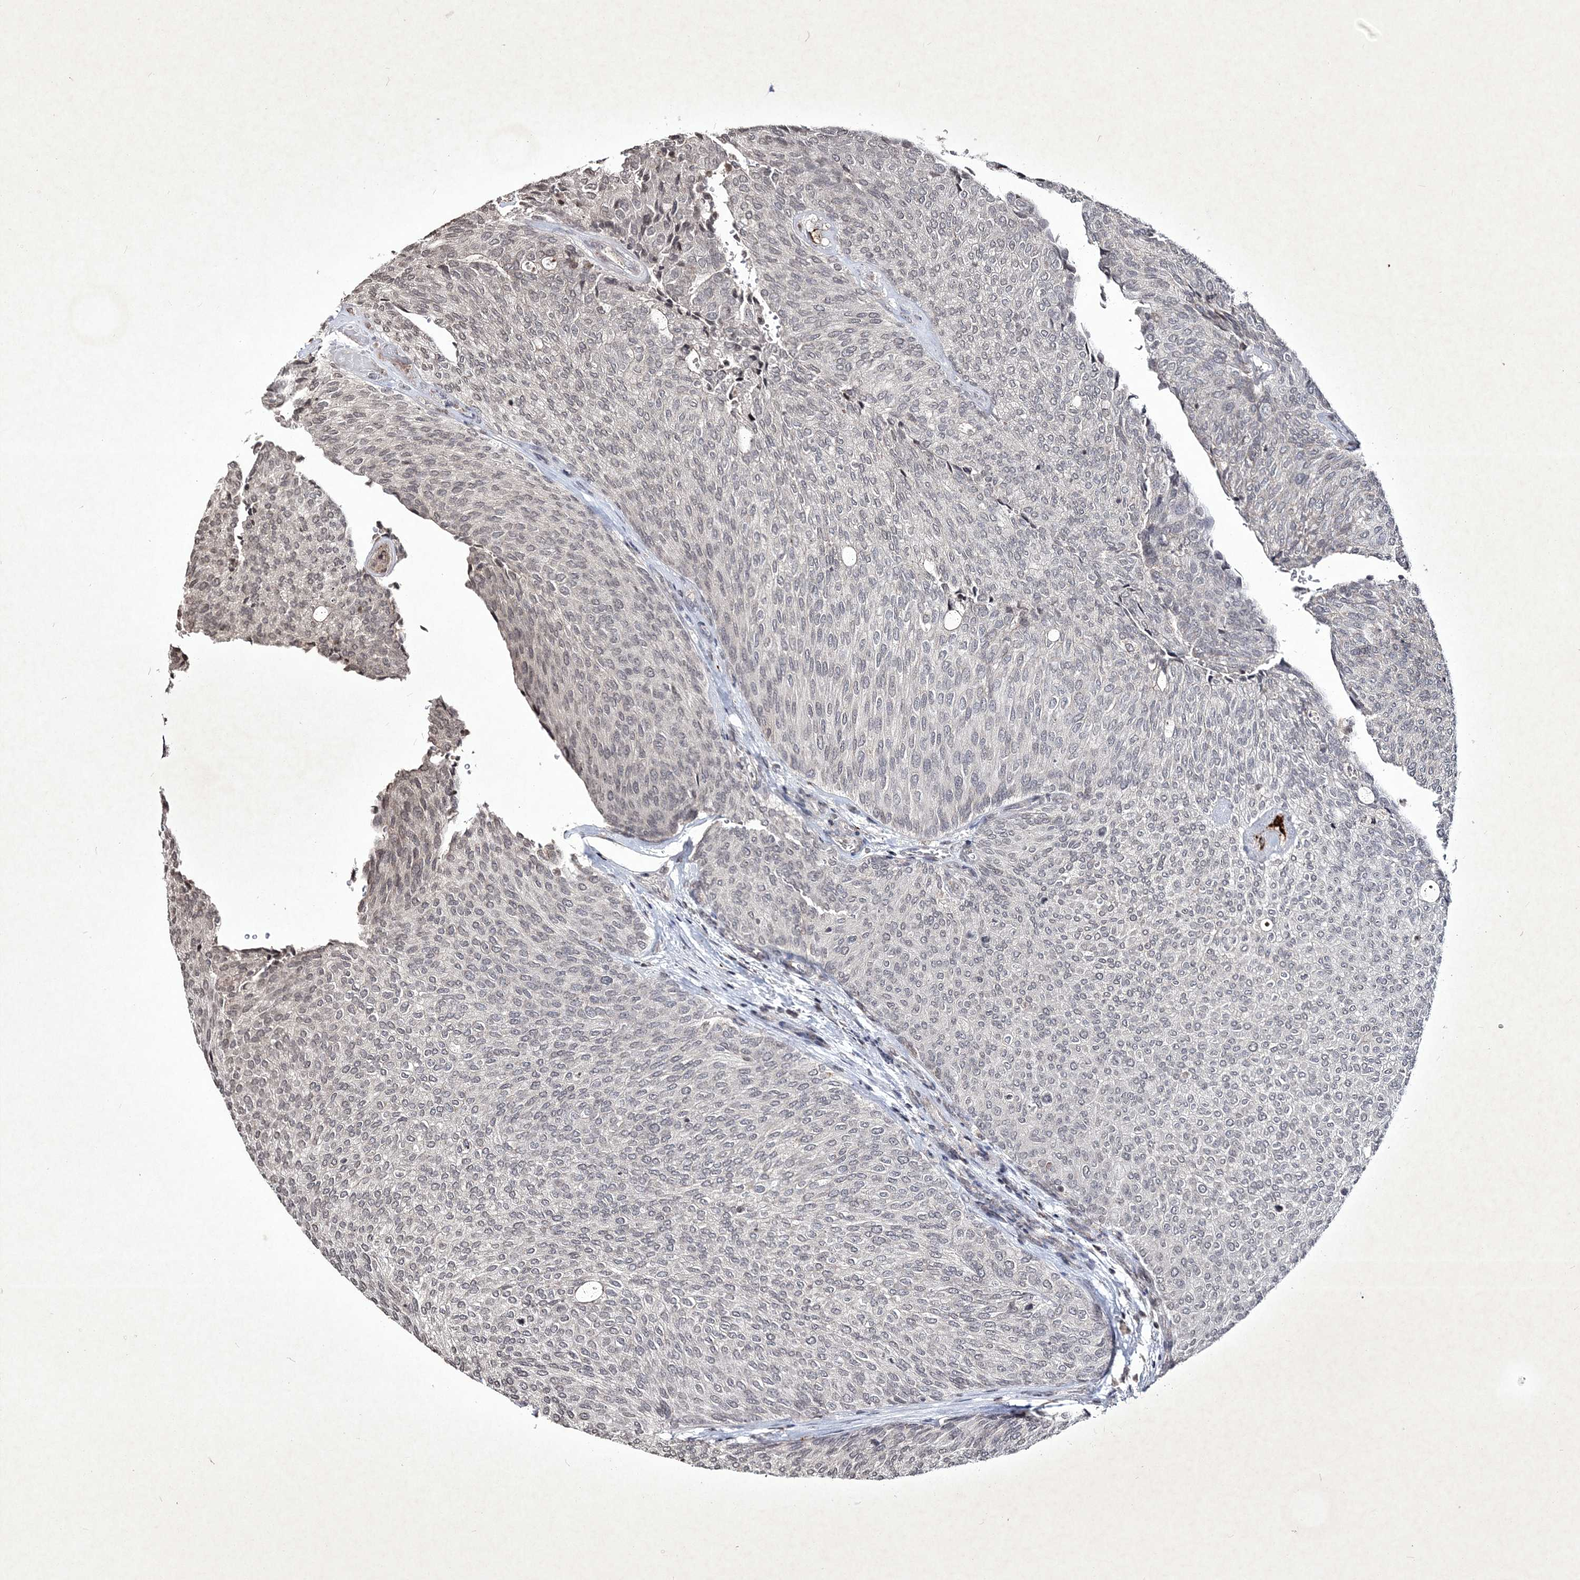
{"staining": {"intensity": "weak", "quantity": "25%-75%", "location": "nuclear"}, "tissue": "urothelial cancer", "cell_type": "Tumor cells", "image_type": "cancer", "snomed": [{"axis": "morphology", "description": "Urothelial carcinoma, Low grade"}, {"axis": "topography", "description": "Urinary bladder"}], "caption": "Weak nuclear expression for a protein is seen in about 25%-75% of tumor cells of low-grade urothelial carcinoma using immunohistochemistry.", "gene": "SOWAHB", "patient": {"sex": "female", "age": 79}}